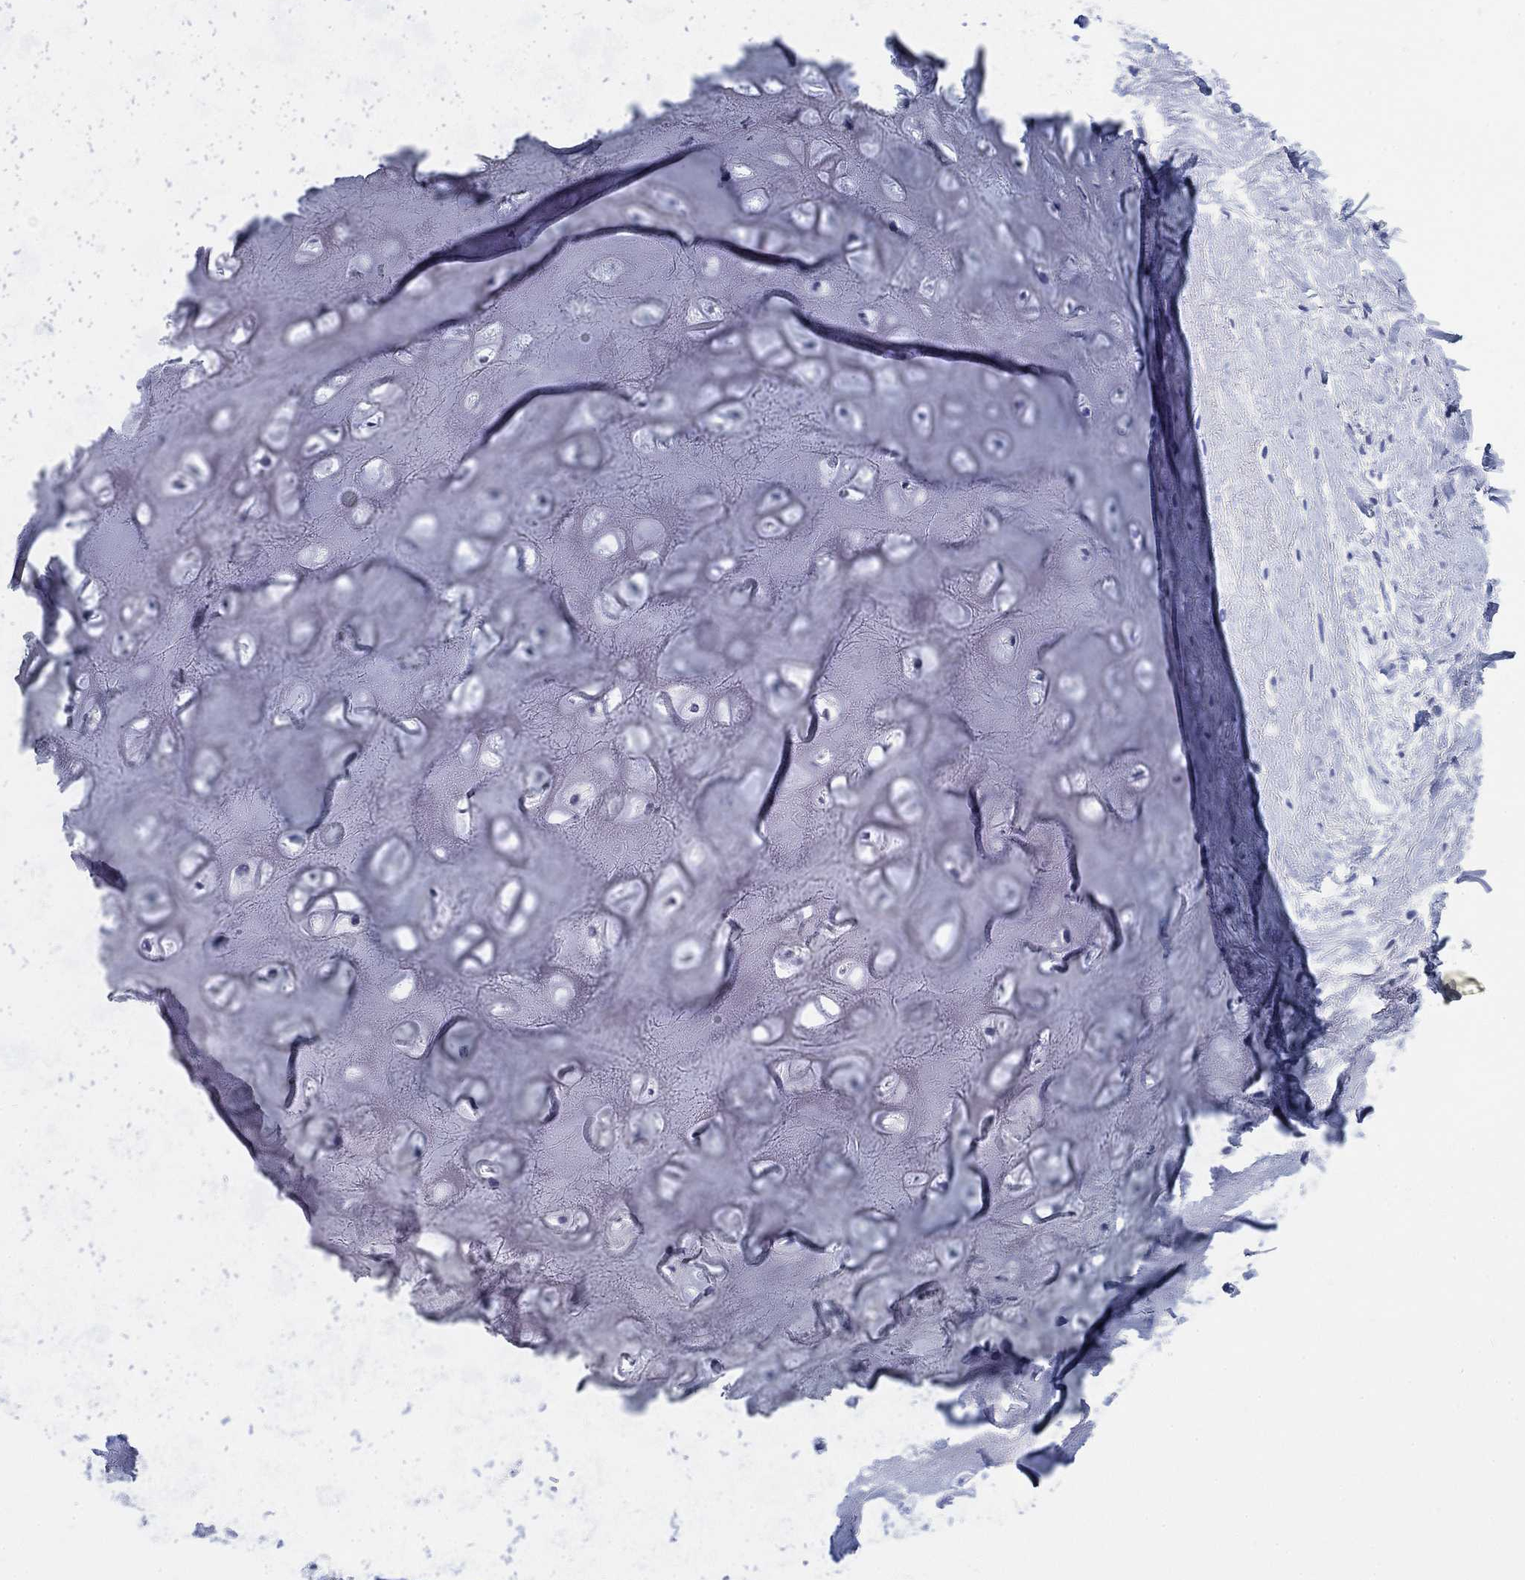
{"staining": {"intensity": "negative", "quantity": "none", "location": "none"}, "tissue": "adipose tissue", "cell_type": "Adipocytes", "image_type": "normal", "snomed": [{"axis": "morphology", "description": "Normal tissue, NOS"}, {"axis": "morphology", "description": "Squamous cell carcinoma, NOS"}, {"axis": "topography", "description": "Cartilage tissue"}, {"axis": "topography", "description": "Head-Neck"}], "caption": "DAB (3,3'-diaminobenzidine) immunohistochemical staining of benign human adipose tissue reveals no significant positivity in adipocytes.", "gene": "KRT76", "patient": {"sex": "male", "age": 62}}